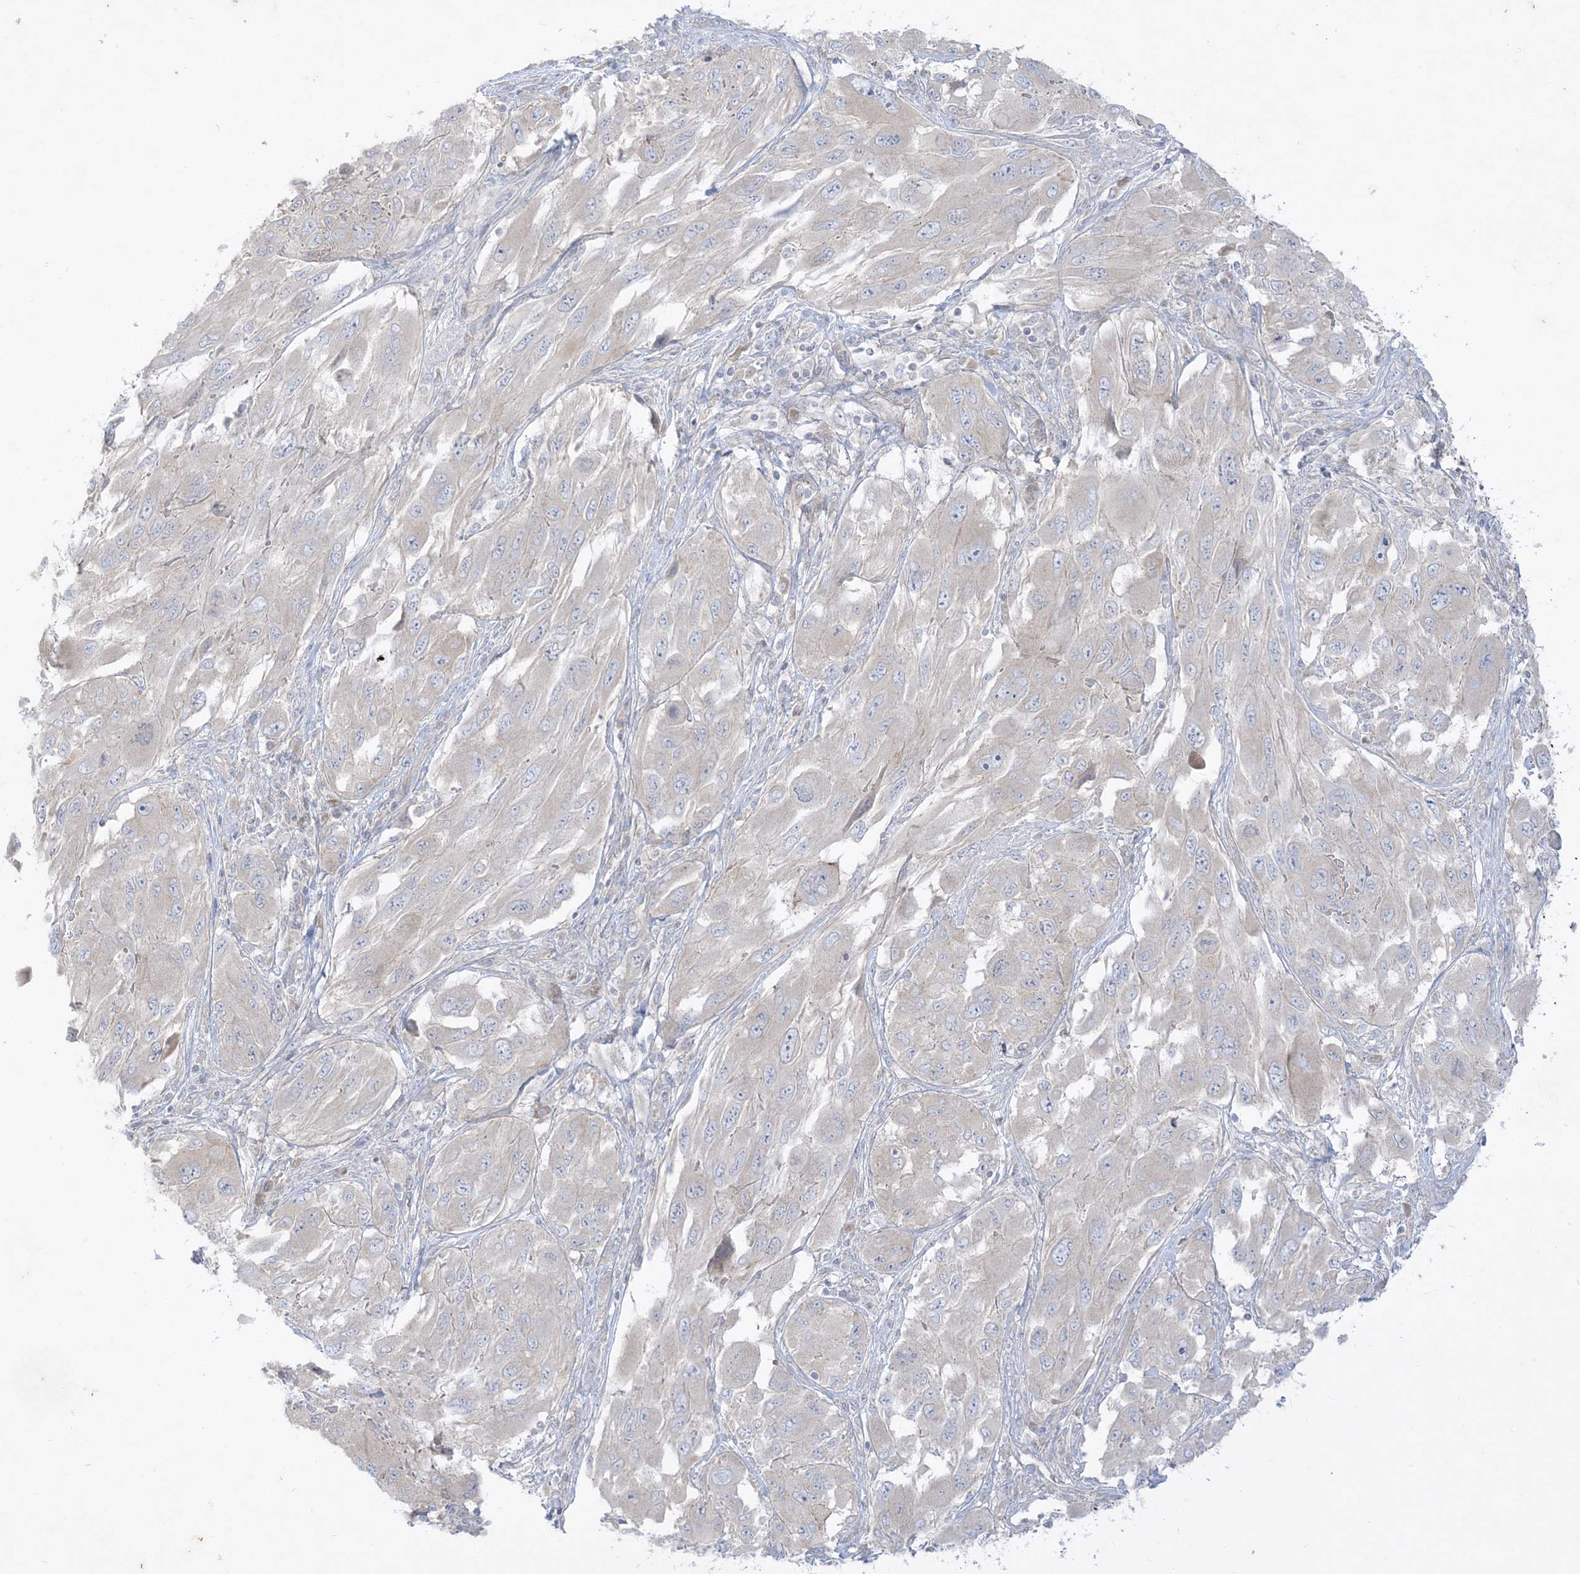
{"staining": {"intensity": "negative", "quantity": "none", "location": "none"}, "tissue": "melanoma", "cell_type": "Tumor cells", "image_type": "cancer", "snomed": [{"axis": "morphology", "description": "Malignant melanoma, NOS"}, {"axis": "topography", "description": "Skin"}], "caption": "High magnification brightfield microscopy of malignant melanoma stained with DAB (brown) and counterstained with hematoxylin (blue): tumor cells show no significant positivity. (Stains: DAB IHC with hematoxylin counter stain, Microscopy: brightfield microscopy at high magnification).", "gene": "PLEKHA3", "patient": {"sex": "female", "age": 91}}